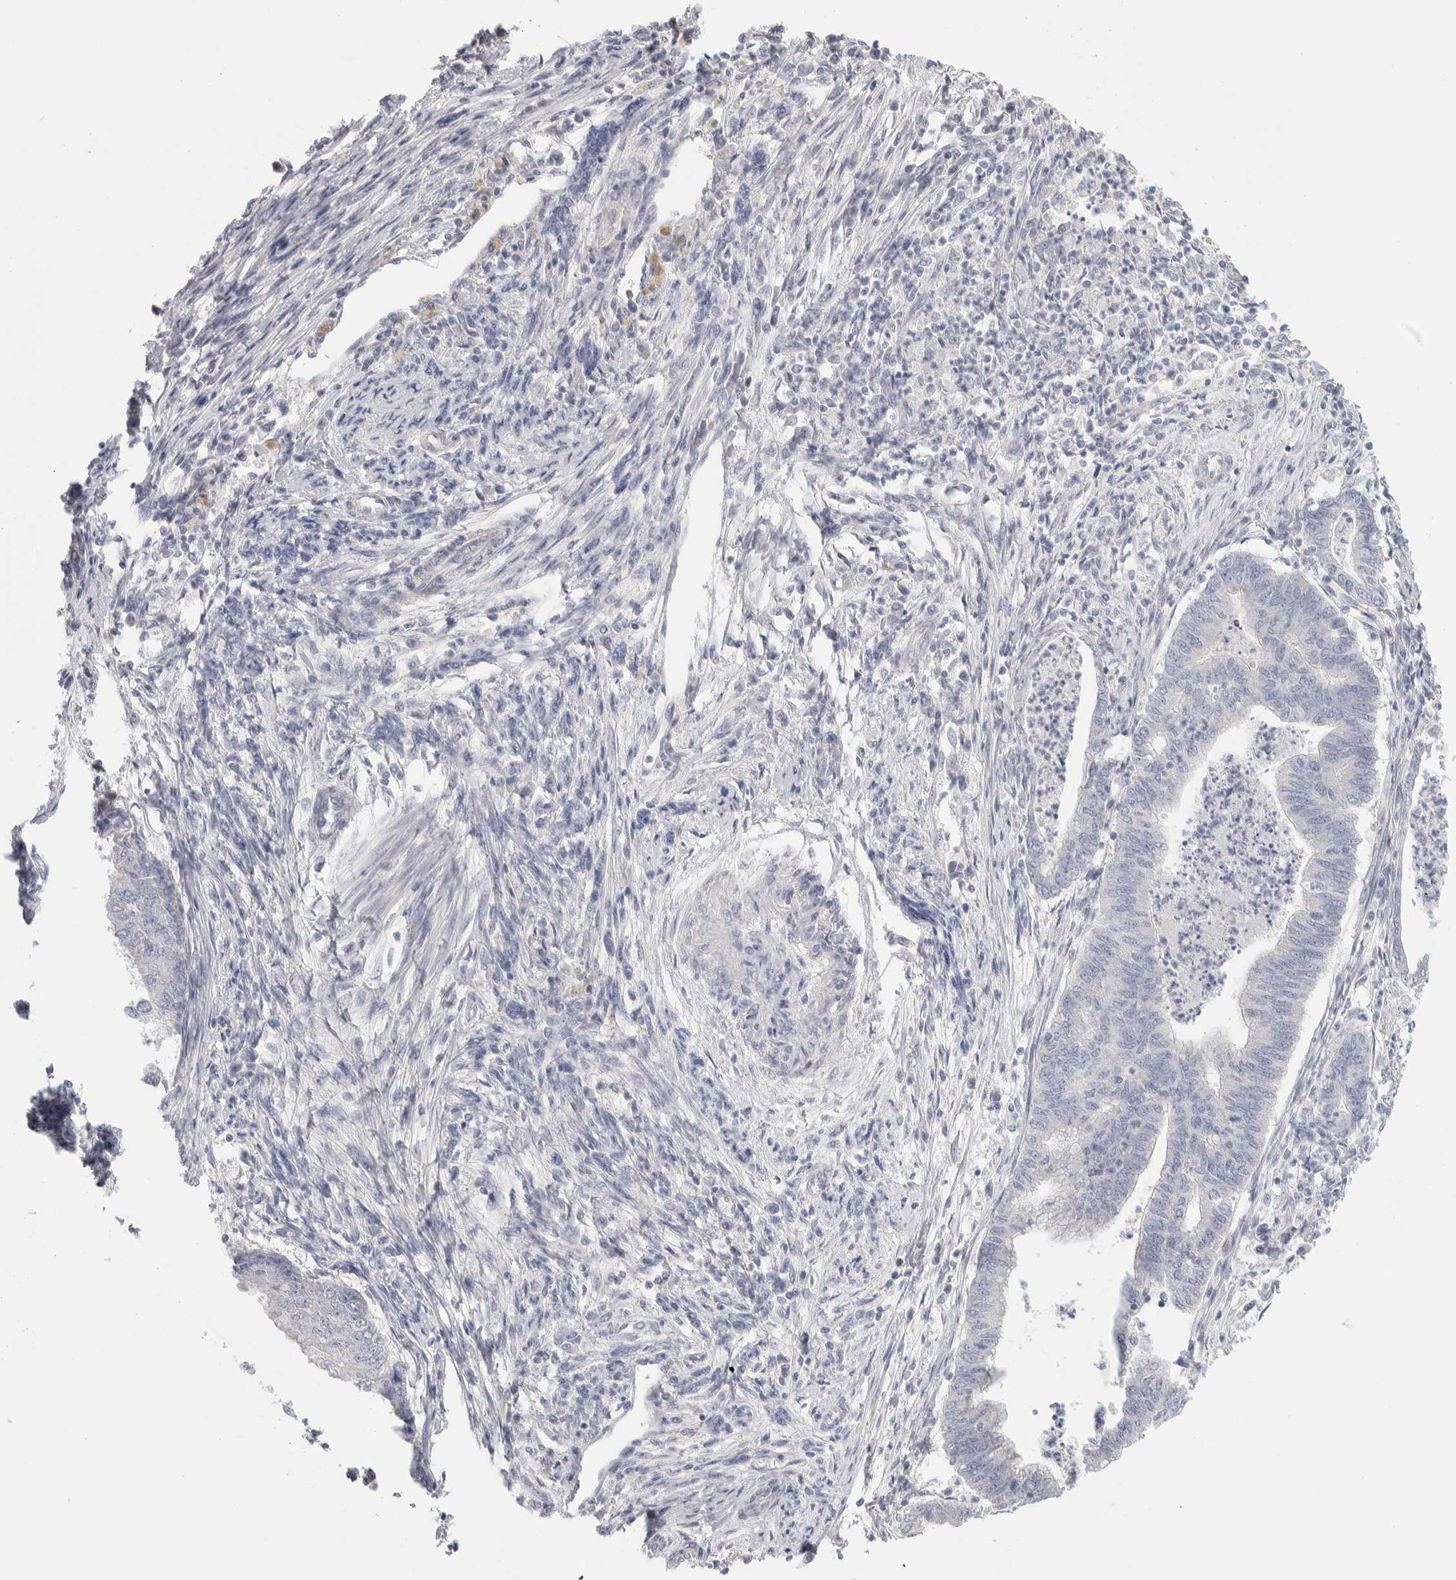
{"staining": {"intensity": "negative", "quantity": "none", "location": "none"}, "tissue": "endometrial cancer", "cell_type": "Tumor cells", "image_type": "cancer", "snomed": [{"axis": "morphology", "description": "Polyp, NOS"}, {"axis": "morphology", "description": "Adenocarcinoma, NOS"}, {"axis": "morphology", "description": "Adenoma, NOS"}, {"axis": "topography", "description": "Endometrium"}], "caption": "Histopathology image shows no protein staining in tumor cells of adenoma (endometrial) tissue.", "gene": "DCXR", "patient": {"sex": "female", "age": 79}}